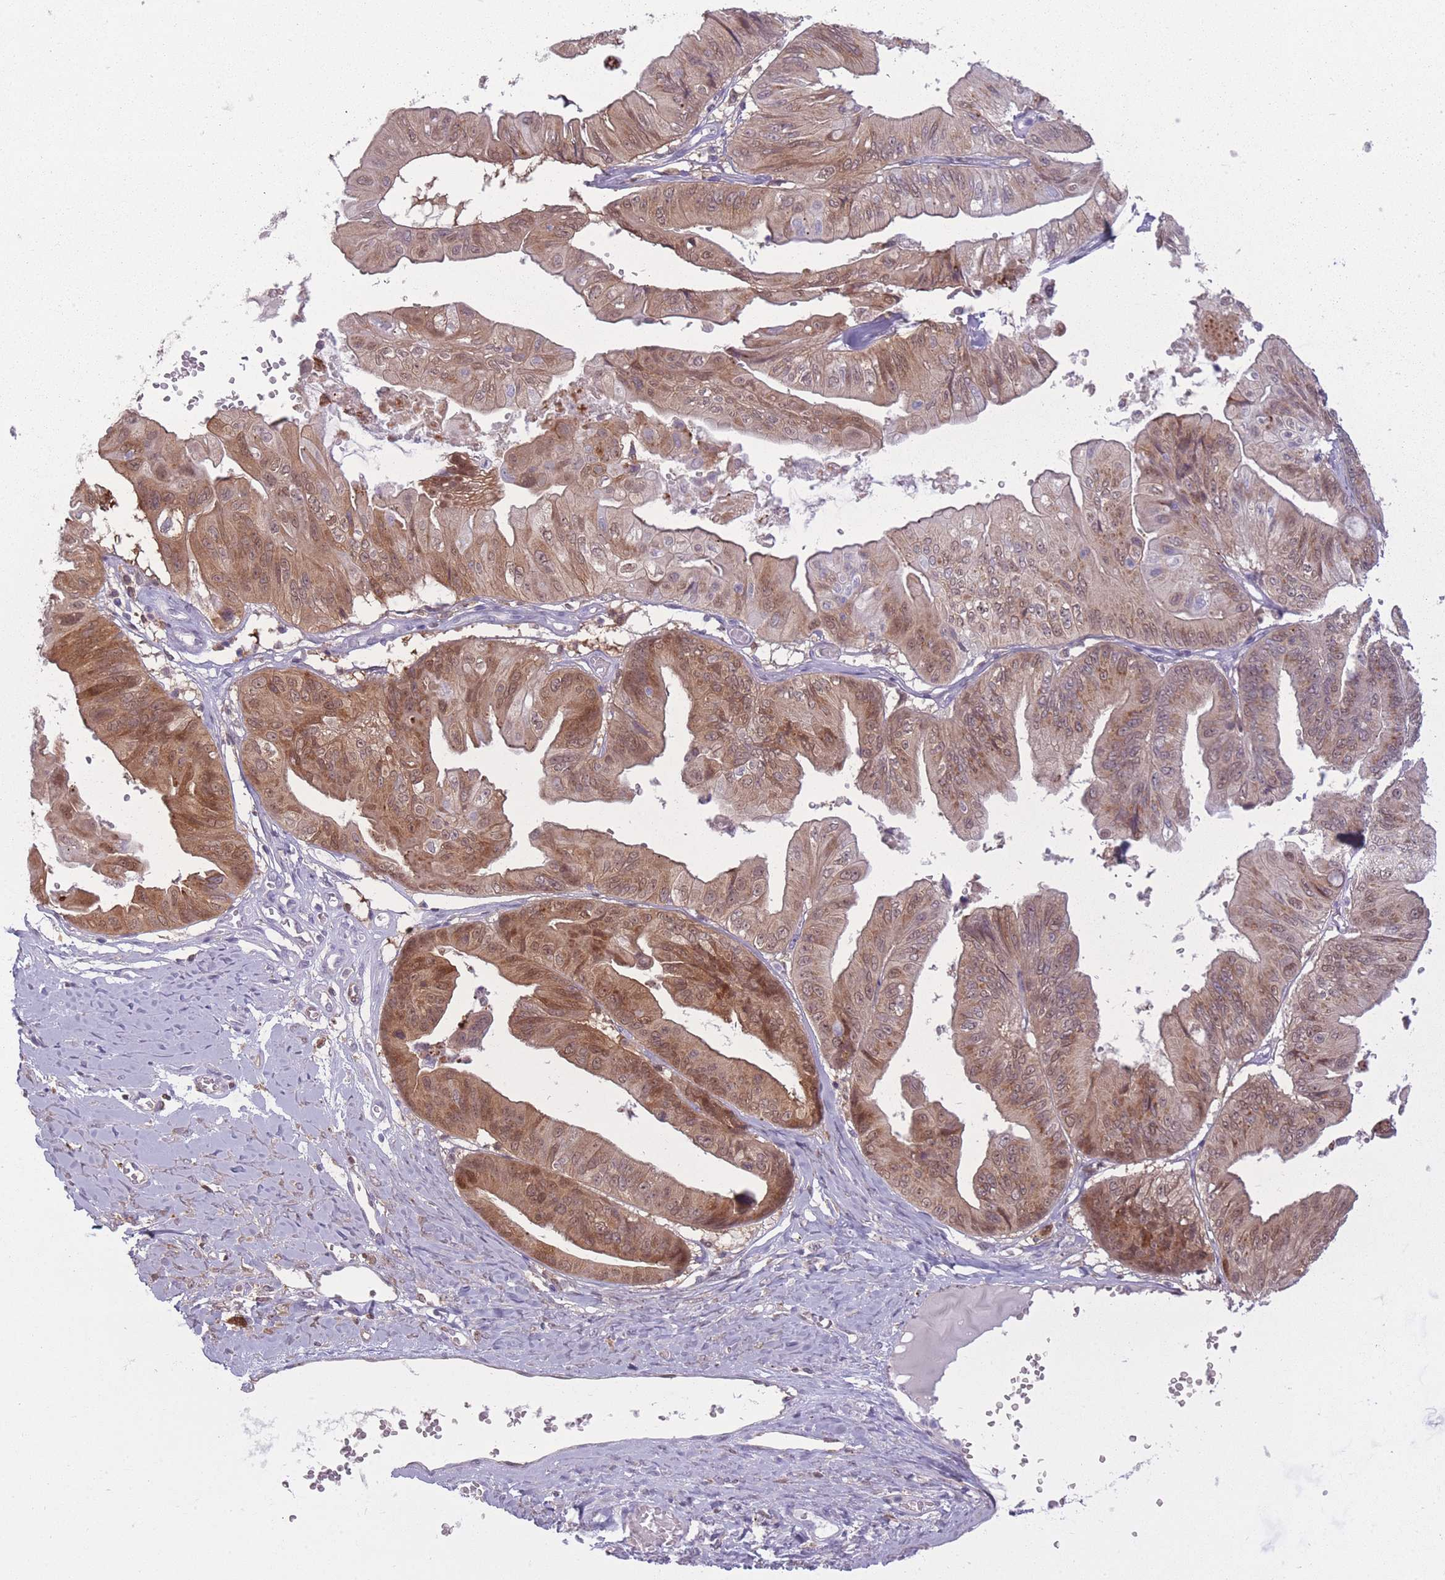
{"staining": {"intensity": "moderate", "quantity": ">75%", "location": "cytoplasmic/membranous,nuclear"}, "tissue": "ovarian cancer", "cell_type": "Tumor cells", "image_type": "cancer", "snomed": [{"axis": "morphology", "description": "Cystadenocarcinoma, mucinous, NOS"}, {"axis": "topography", "description": "Ovary"}], "caption": "DAB immunohistochemical staining of ovarian cancer (mucinous cystadenocarcinoma) exhibits moderate cytoplasmic/membranous and nuclear protein staining in about >75% of tumor cells.", "gene": "LGALS9", "patient": {"sex": "female", "age": 61}}